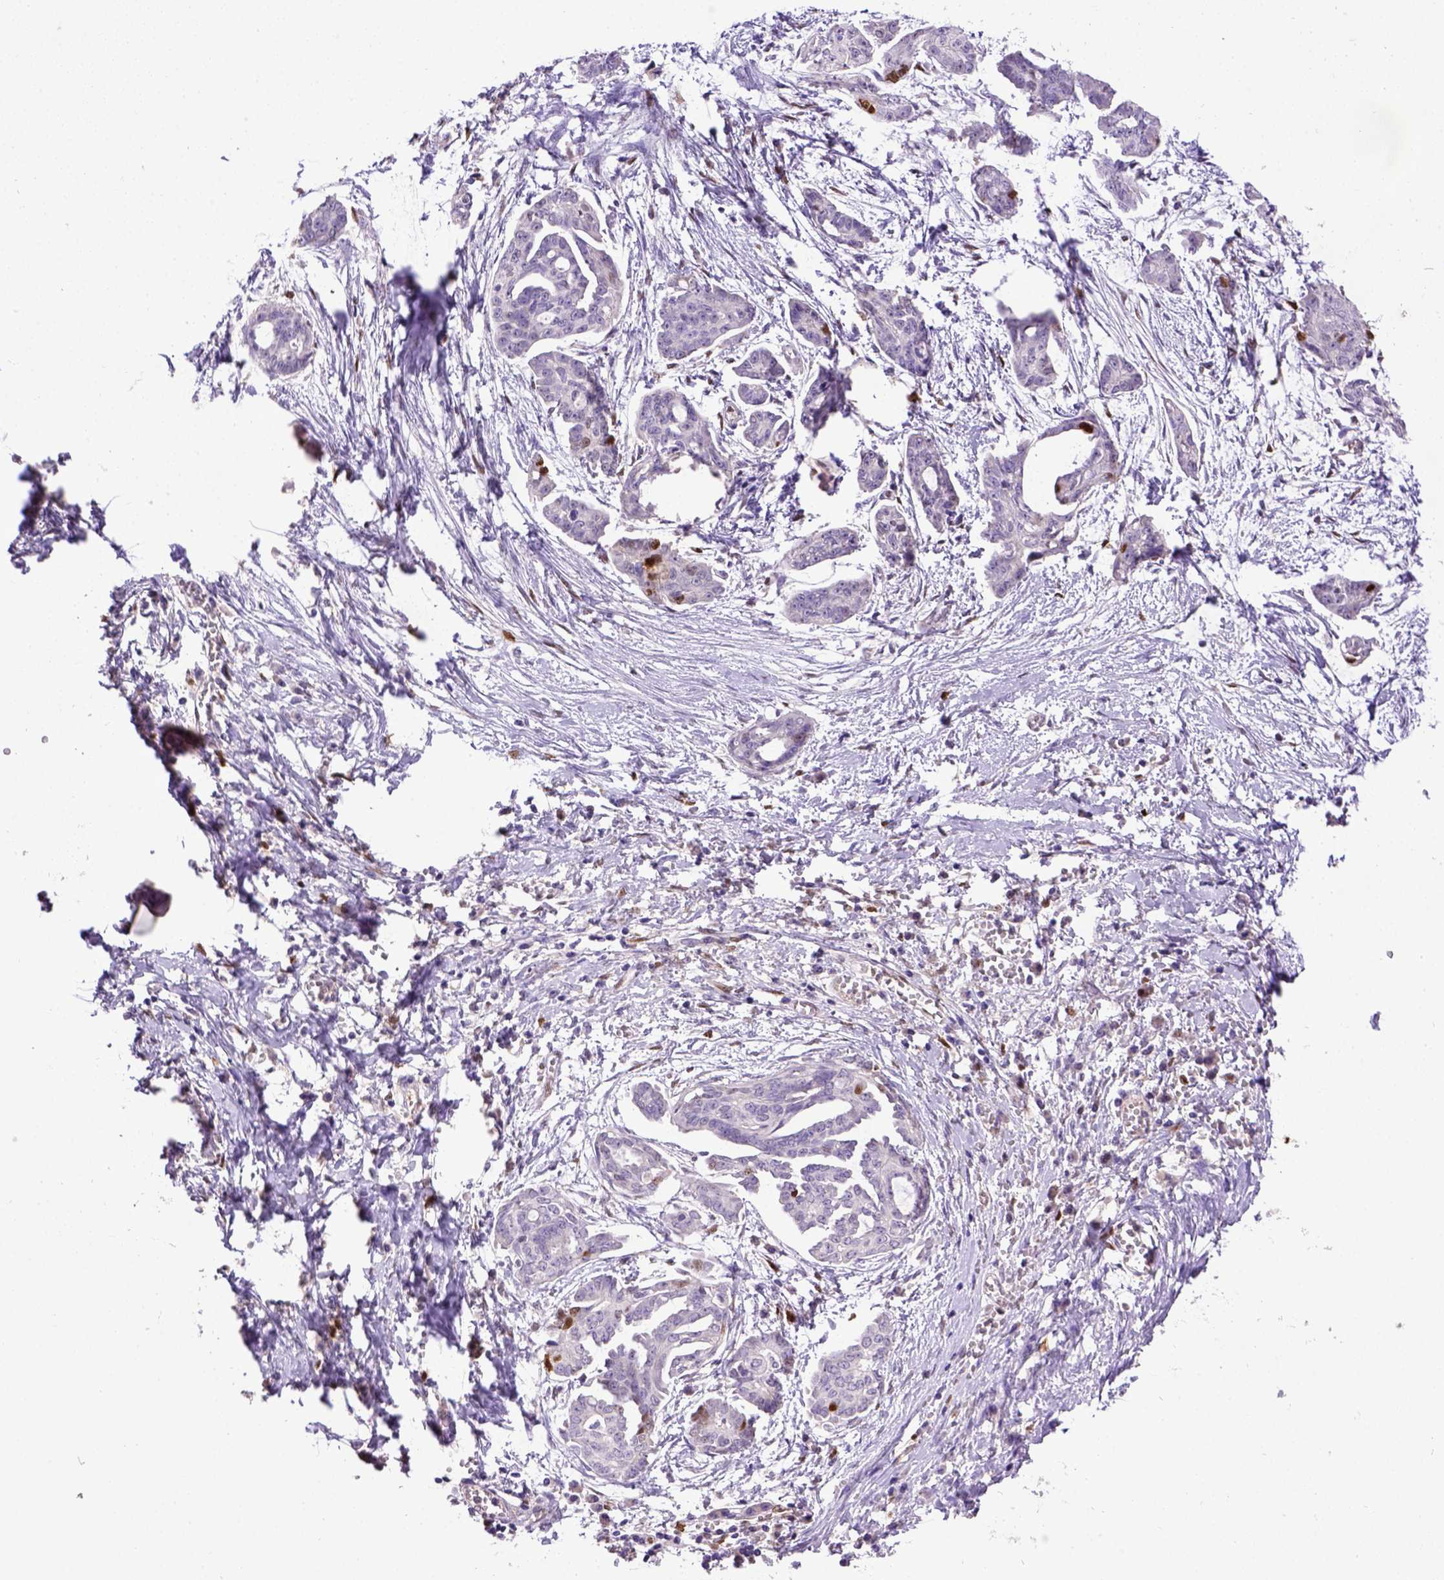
{"staining": {"intensity": "moderate", "quantity": "<25%", "location": "nuclear"}, "tissue": "ovarian cancer", "cell_type": "Tumor cells", "image_type": "cancer", "snomed": [{"axis": "morphology", "description": "Cystadenocarcinoma, serous, NOS"}, {"axis": "topography", "description": "Ovary"}], "caption": "Ovarian cancer (serous cystadenocarcinoma) tissue shows moderate nuclear positivity in approximately <25% of tumor cells, visualized by immunohistochemistry.", "gene": "CDKN1A", "patient": {"sex": "female", "age": 71}}